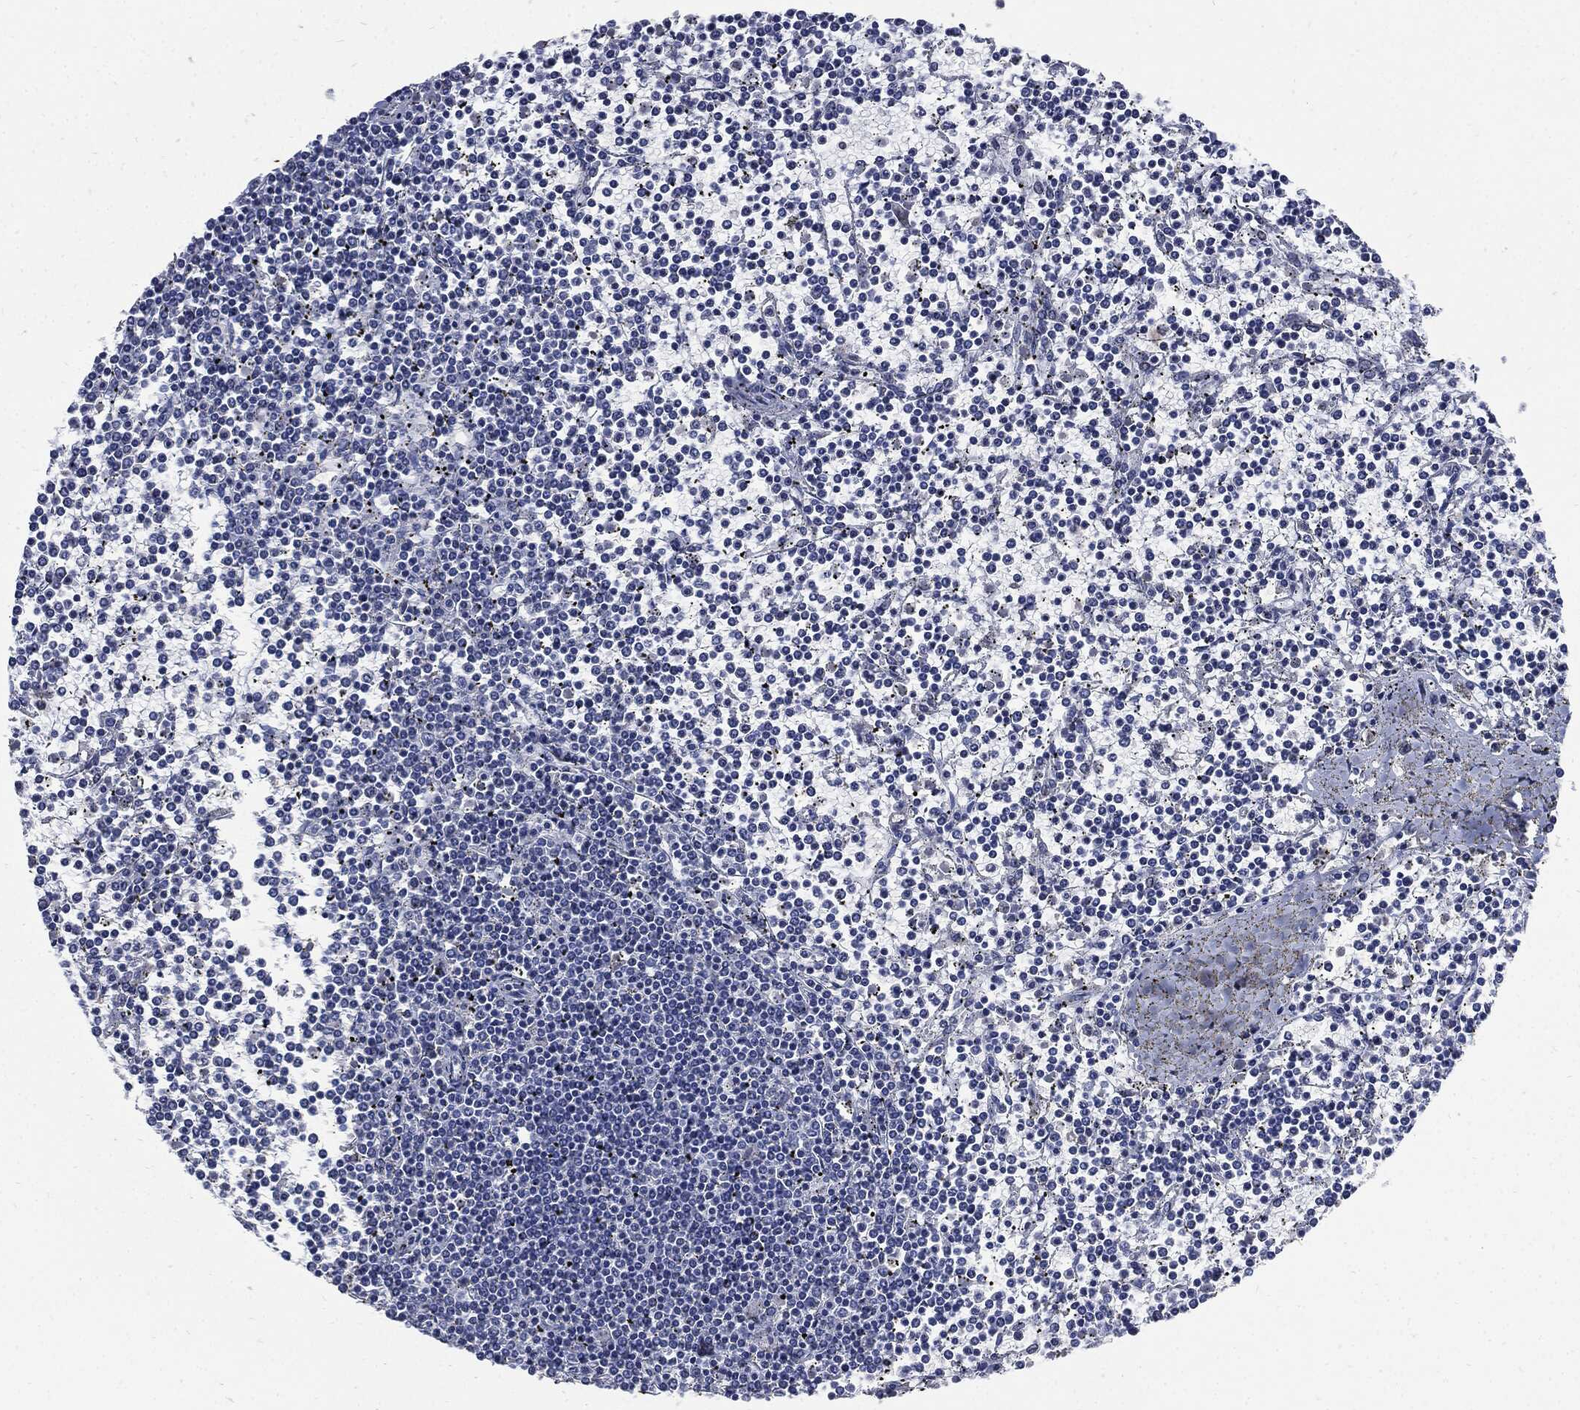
{"staining": {"intensity": "negative", "quantity": "none", "location": "none"}, "tissue": "lymphoma", "cell_type": "Tumor cells", "image_type": "cancer", "snomed": [{"axis": "morphology", "description": "Malignant lymphoma, non-Hodgkin's type, Low grade"}, {"axis": "topography", "description": "Spleen"}], "caption": "Malignant lymphoma, non-Hodgkin's type (low-grade) stained for a protein using immunohistochemistry (IHC) reveals no expression tumor cells.", "gene": "CPE", "patient": {"sex": "female", "age": 19}}